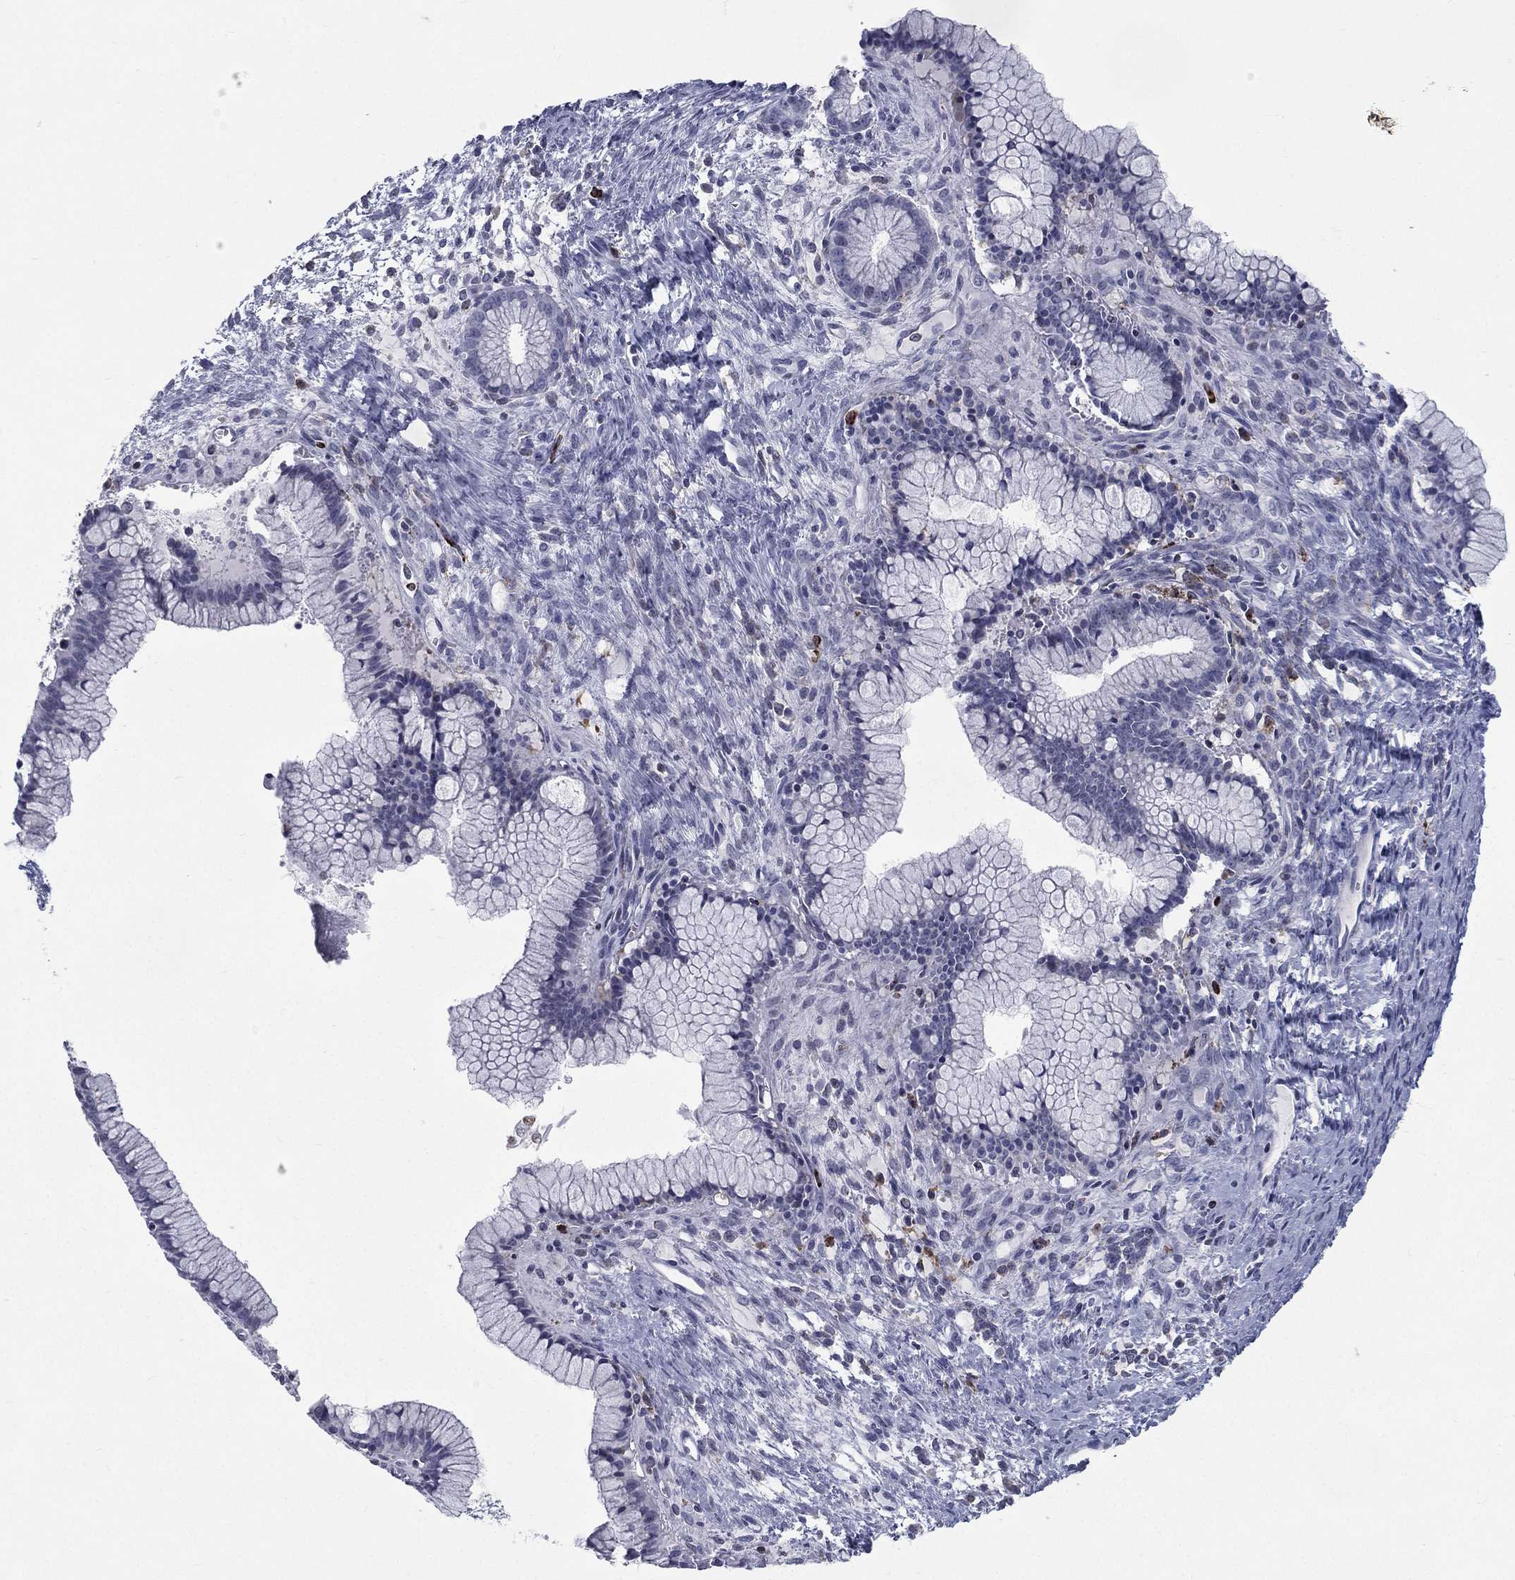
{"staining": {"intensity": "negative", "quantity": "none", "location": "none"}, "tissue": "ovarian cancer", "cell_type": "Tumor cells", "image_type": "cancer", "snomed": [{"axis": "morphology", "description": "Cystadenocarcinoma, mucinous, NOS"}, {"axis": "topography", "description": "Ovary"}], "caption": "Human ovarian mucinous cystadenocarcinoma stained for a protein using IHC exhibits no positivity in tumor cells.", "gene": "EVI2B", "patient": {"sex": "female", "age": 41}}